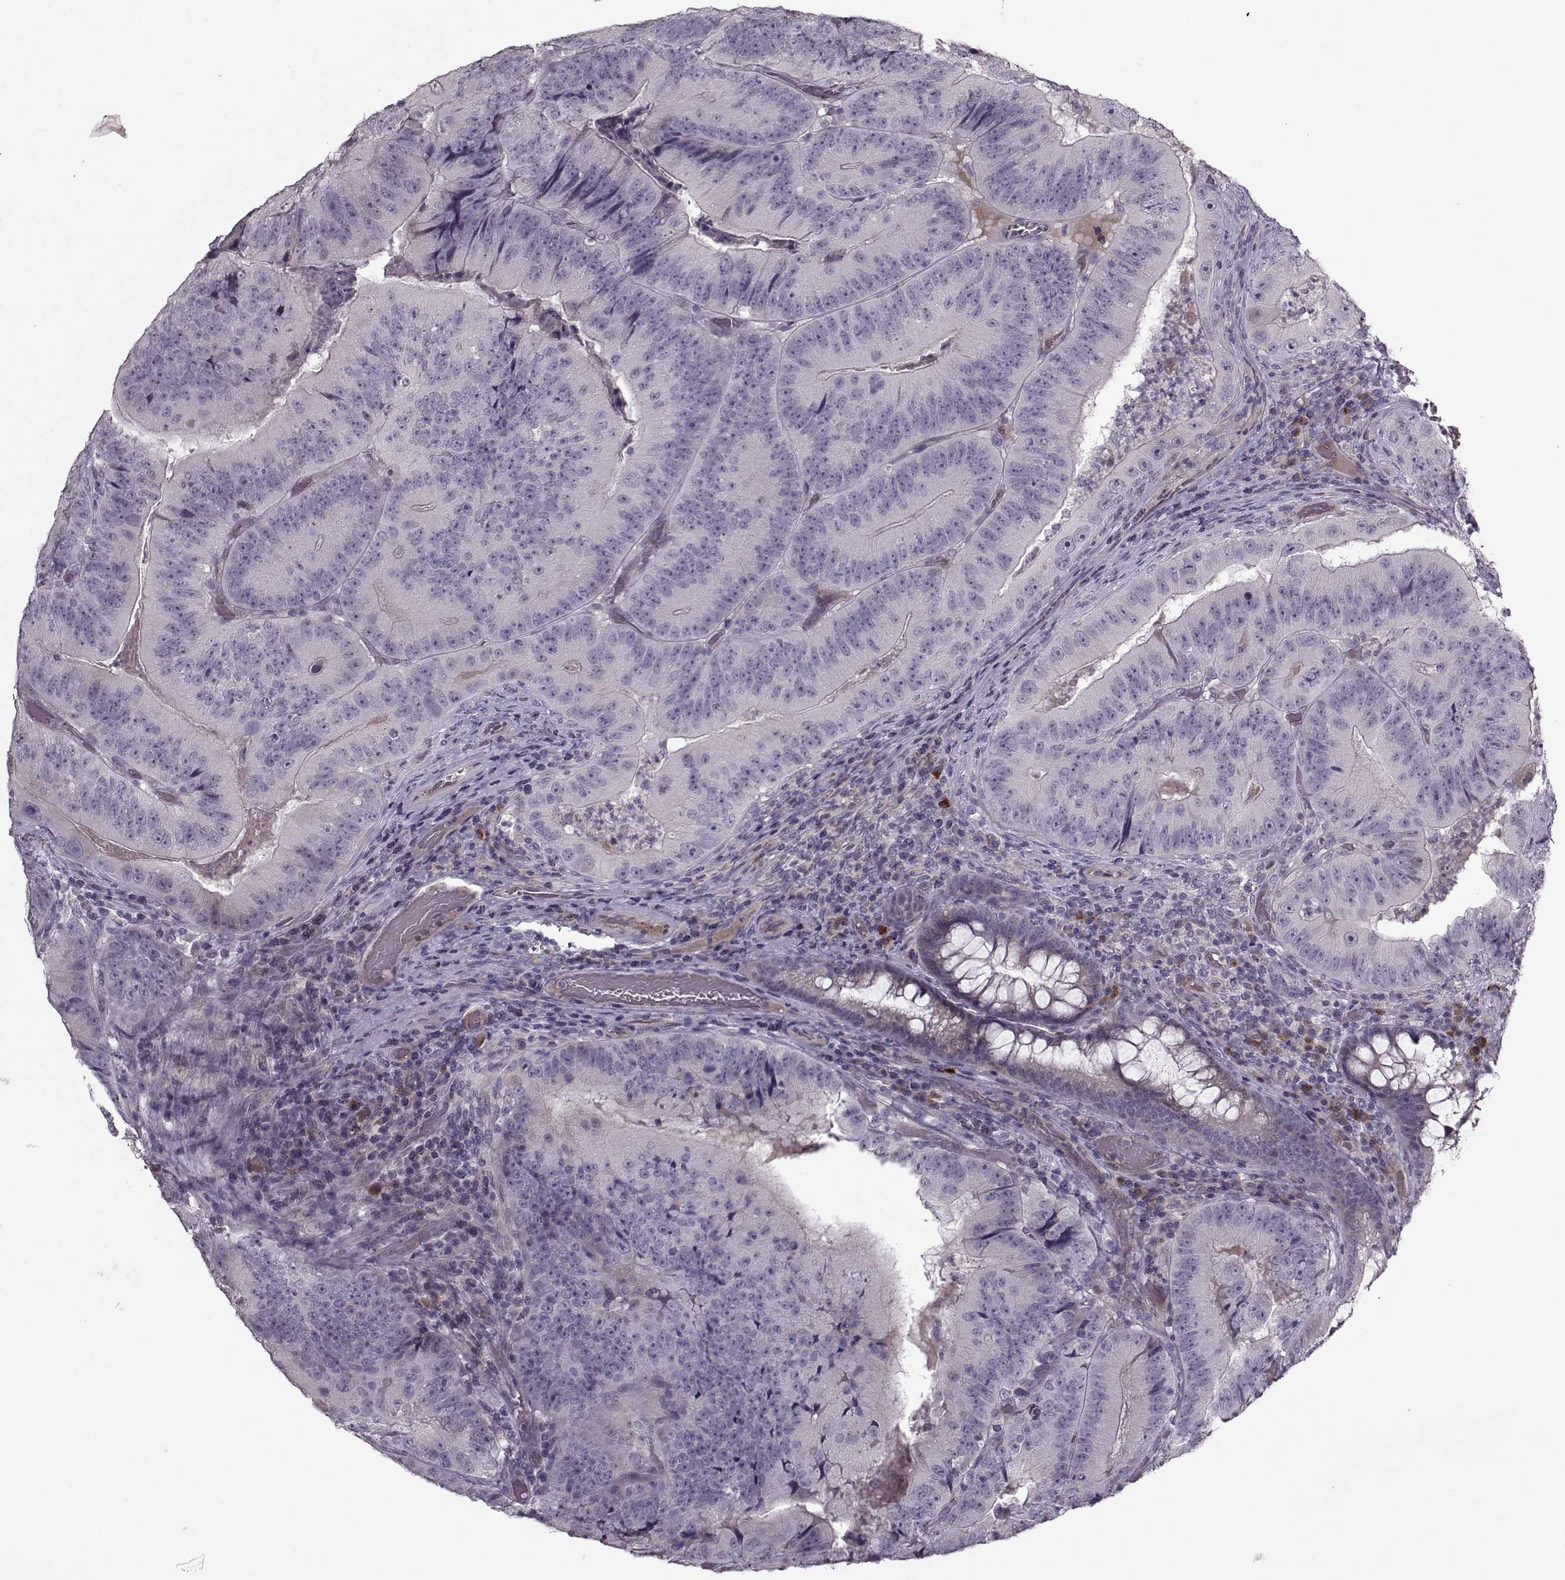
{"staining": {"intensity": "negative", "quantity": "none", "location": "none"}, "tissue": "colorectal cancer", "cell_type": "Tumor cells", "image_type": "cancer", "snomed": [{"axis": "morphology", "description": "Adenocarcinoma, NOS"}, {"axis": "topography", "description": "Colon"}], "caption": "Colorectal adenocarcinoma was stained to show a protein in brown. There is no significant positivity in tumor cells. (IHC, brightfield microscopy, high magnification).", "gene": "KRT9", "patient": {"sex": "female", "age": 86}}